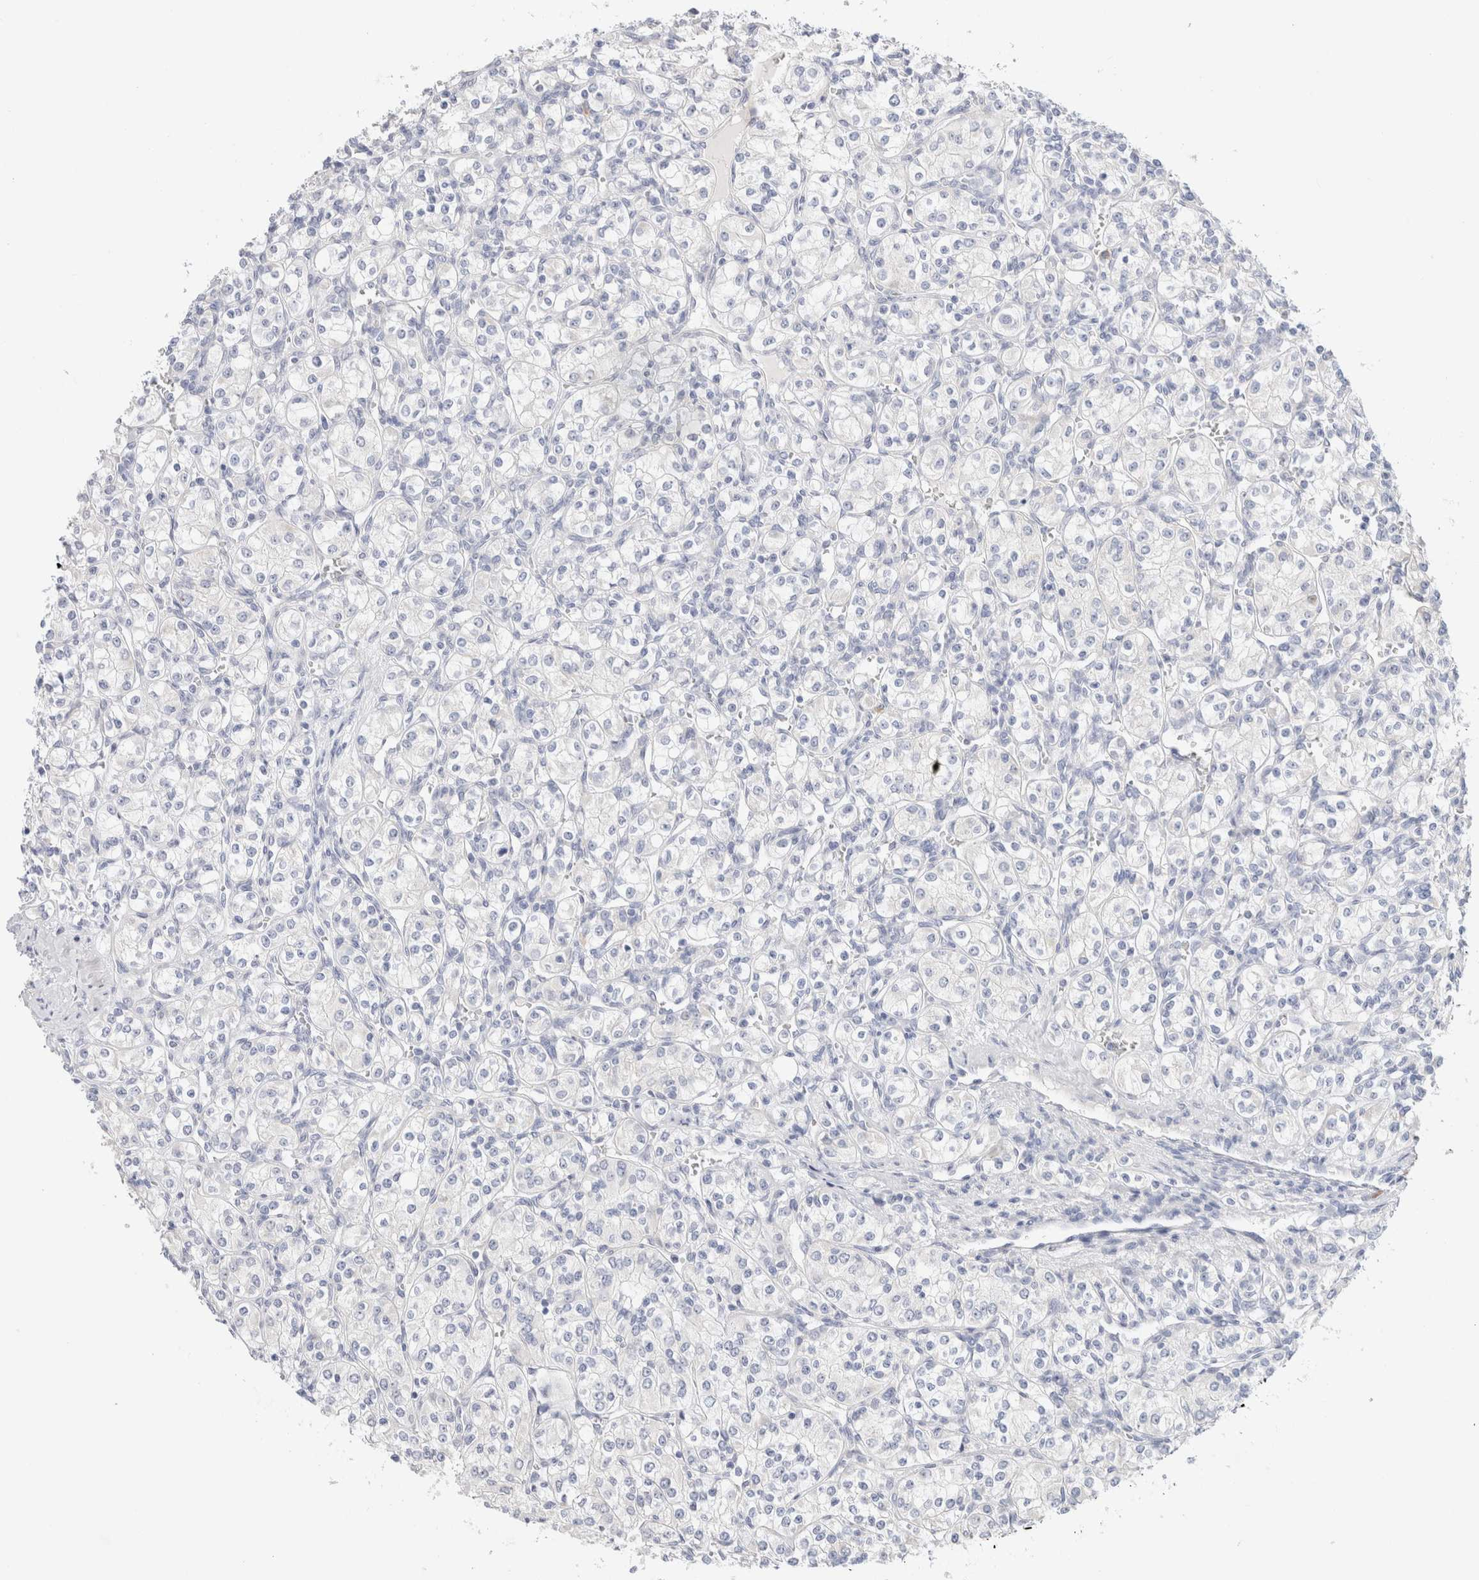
{"staining": {"intensity": "negative", "quantity": "none", "location": "none"}, "tissue": "renal cancer", "cell_type": "Tumor cells", "image_type": "cancer", "snomed": [{"axis": "morphology", "description": "Adenocarcinoma, NOS"}, {"axis": "topography", "description": "Kidney"}], "caption": "Immunohistochemistry of renal cancer displays no staining in tumor cells.", "gene": "GADD45G", "patient": {"sex": "male", "age": 77}}